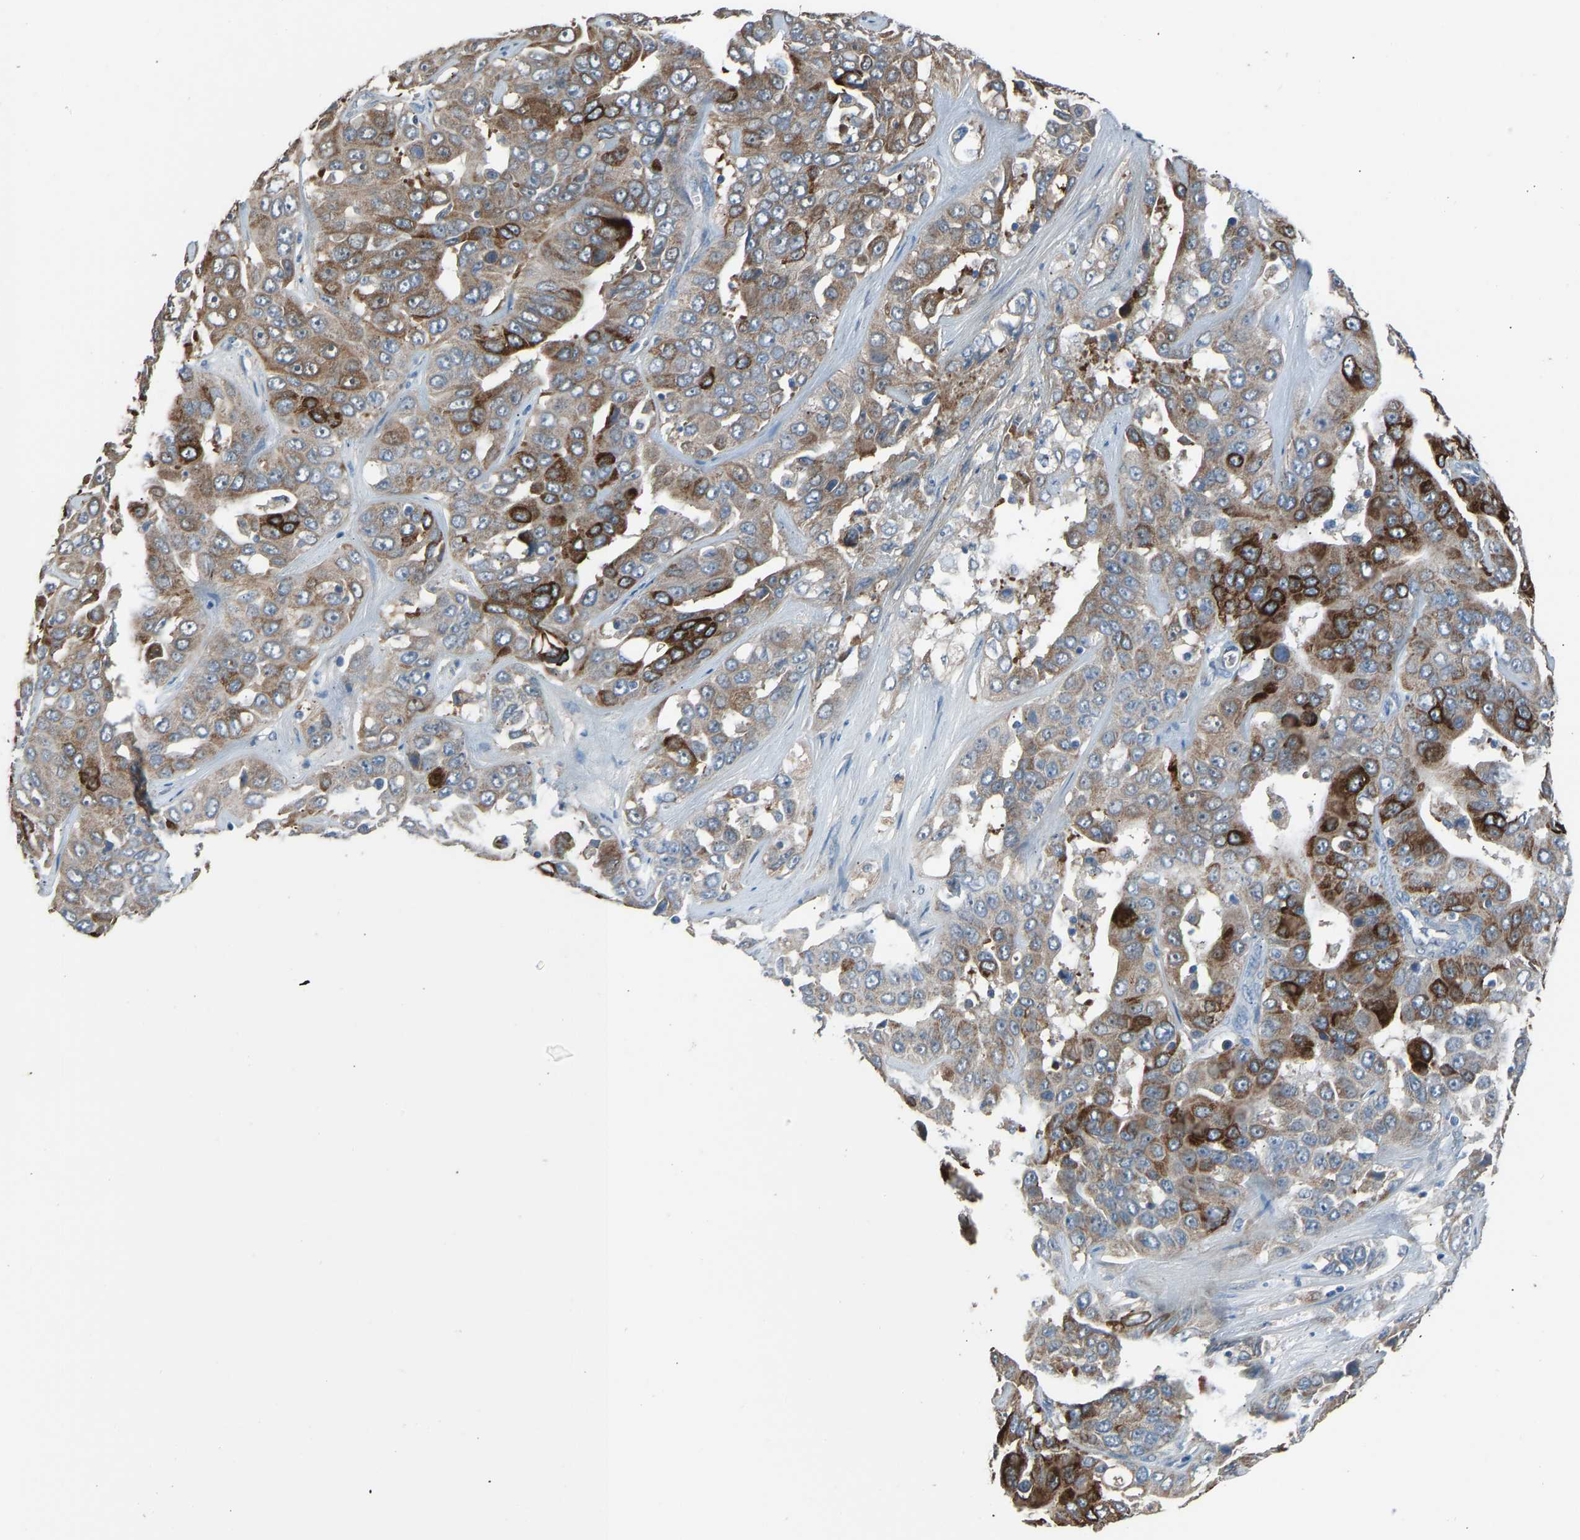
{"staining": {"intensity": "moderate", "quantity": ">75%", "location": "cytoplasmic/membranous"}, "tissue": "liver cancer", "cell_type": "Tumor cells", "image_type": "cancer", "snomed": [{"axis": "morphology", "description": "Cholangiocarcinoma"}, {"axis": "topography", "description": "Liver"}], "caption": "Human liver cancer stained for a protein (brown) shows moderate cytoplasmic/membranous positive staining in approximately >75% of tumor cells.", "gene": "TGFBR3", "patient": {"sex": "female", "age": 52}}